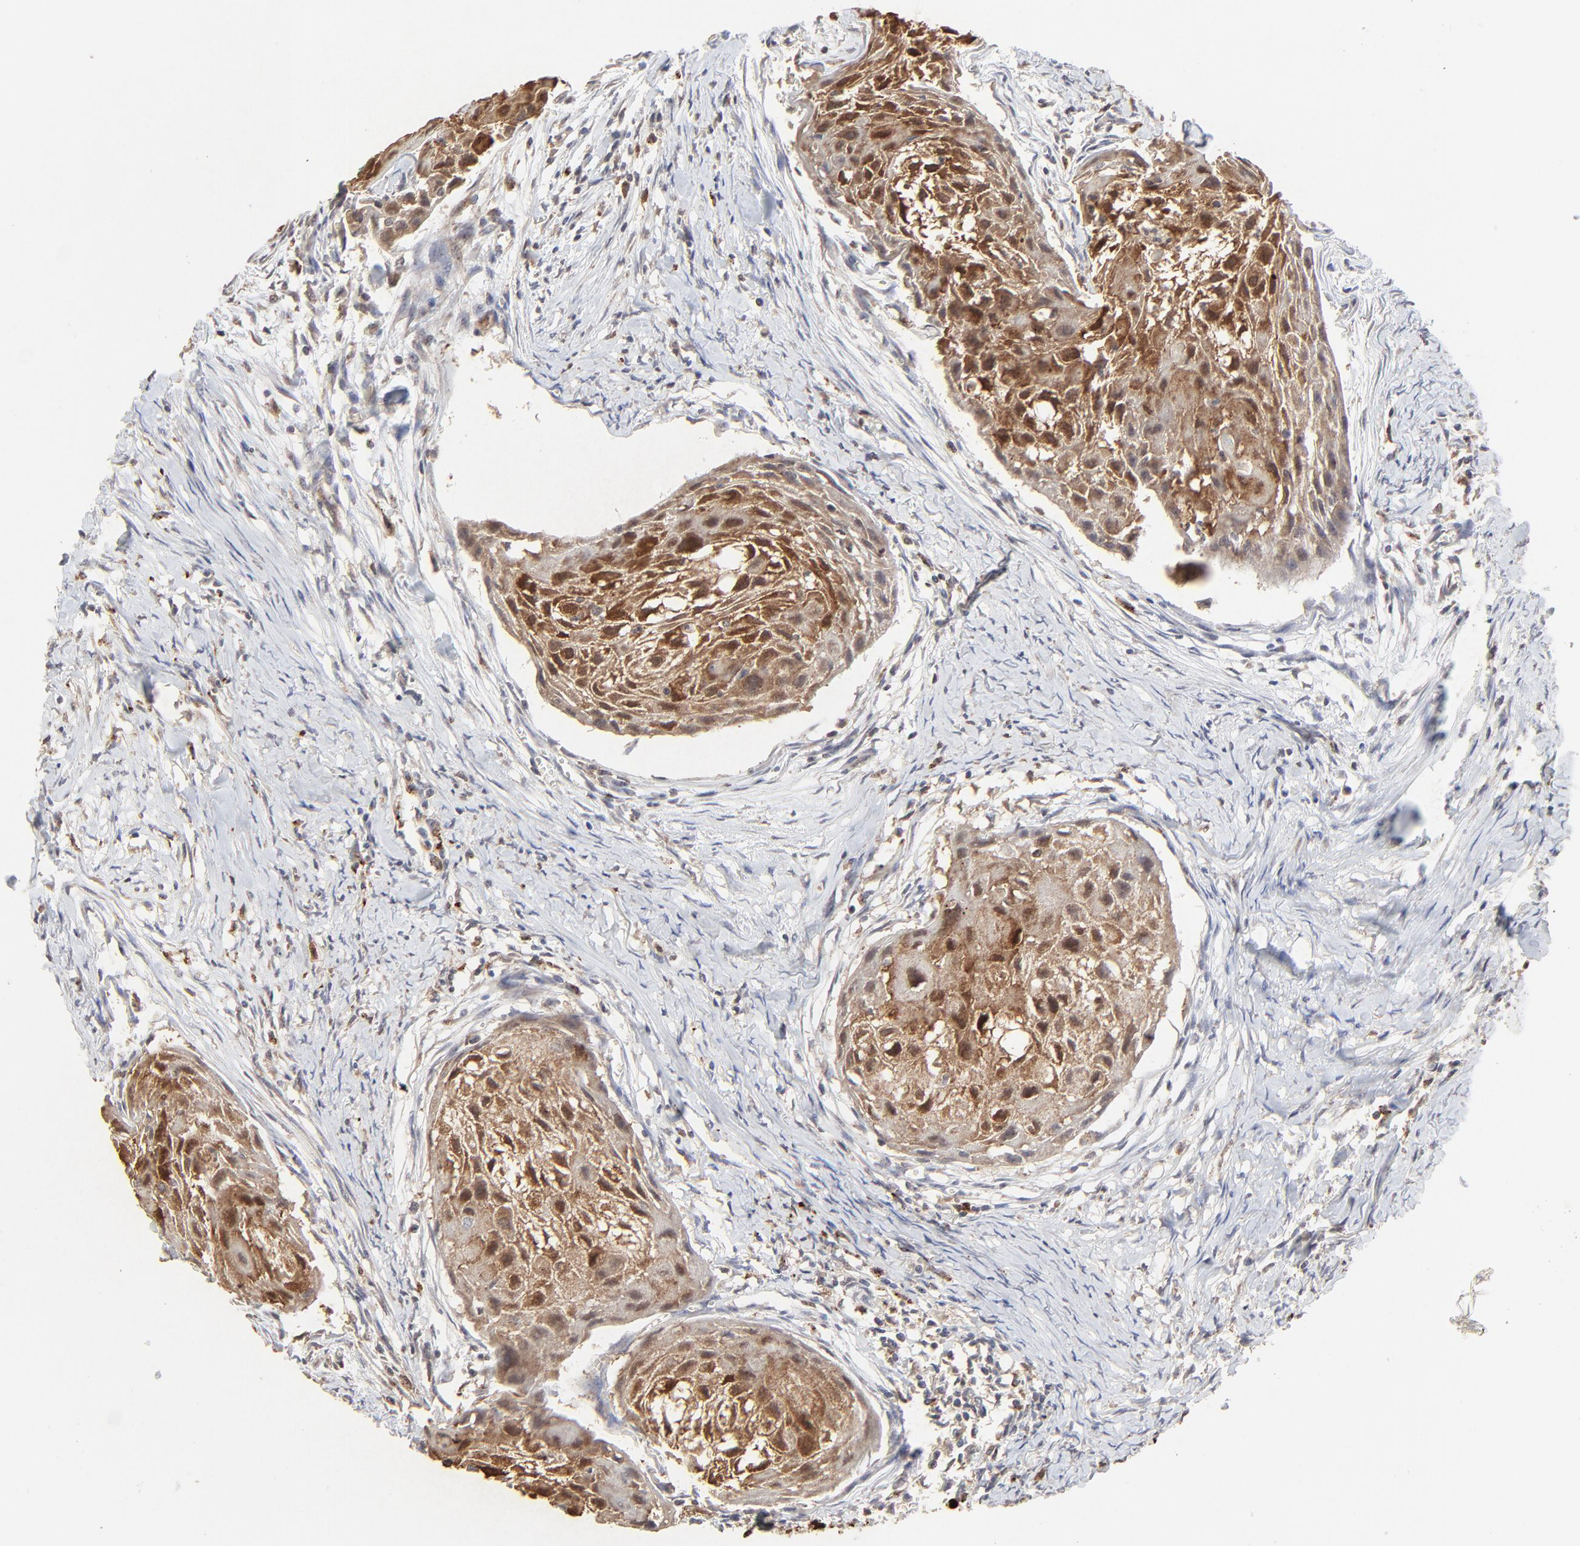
{"staining": {"intensity": "strong", "quantity": ">75%", "location": "cytoplasmic/membranous,nuclear"}, "tissue": "head and neck cancer", "cell_type": "Tumor cells", "image_type": "cancer", "snomed": [{"axis": "morphology", "description": "Squamous cell carcinoma, NOS"}, {"axis": "topography", "description": "Head-Neck"}], "caption": "High-power microscopy captured an immunohistochemistry micrograph of head and neck squamous cell carcinoma, revealing strong cytoplasmic/membranous and nuclear positivity in about >75% of tumor cells.", "gene": "LGALS3", "patient": {"sex": "male", "age": 64}}